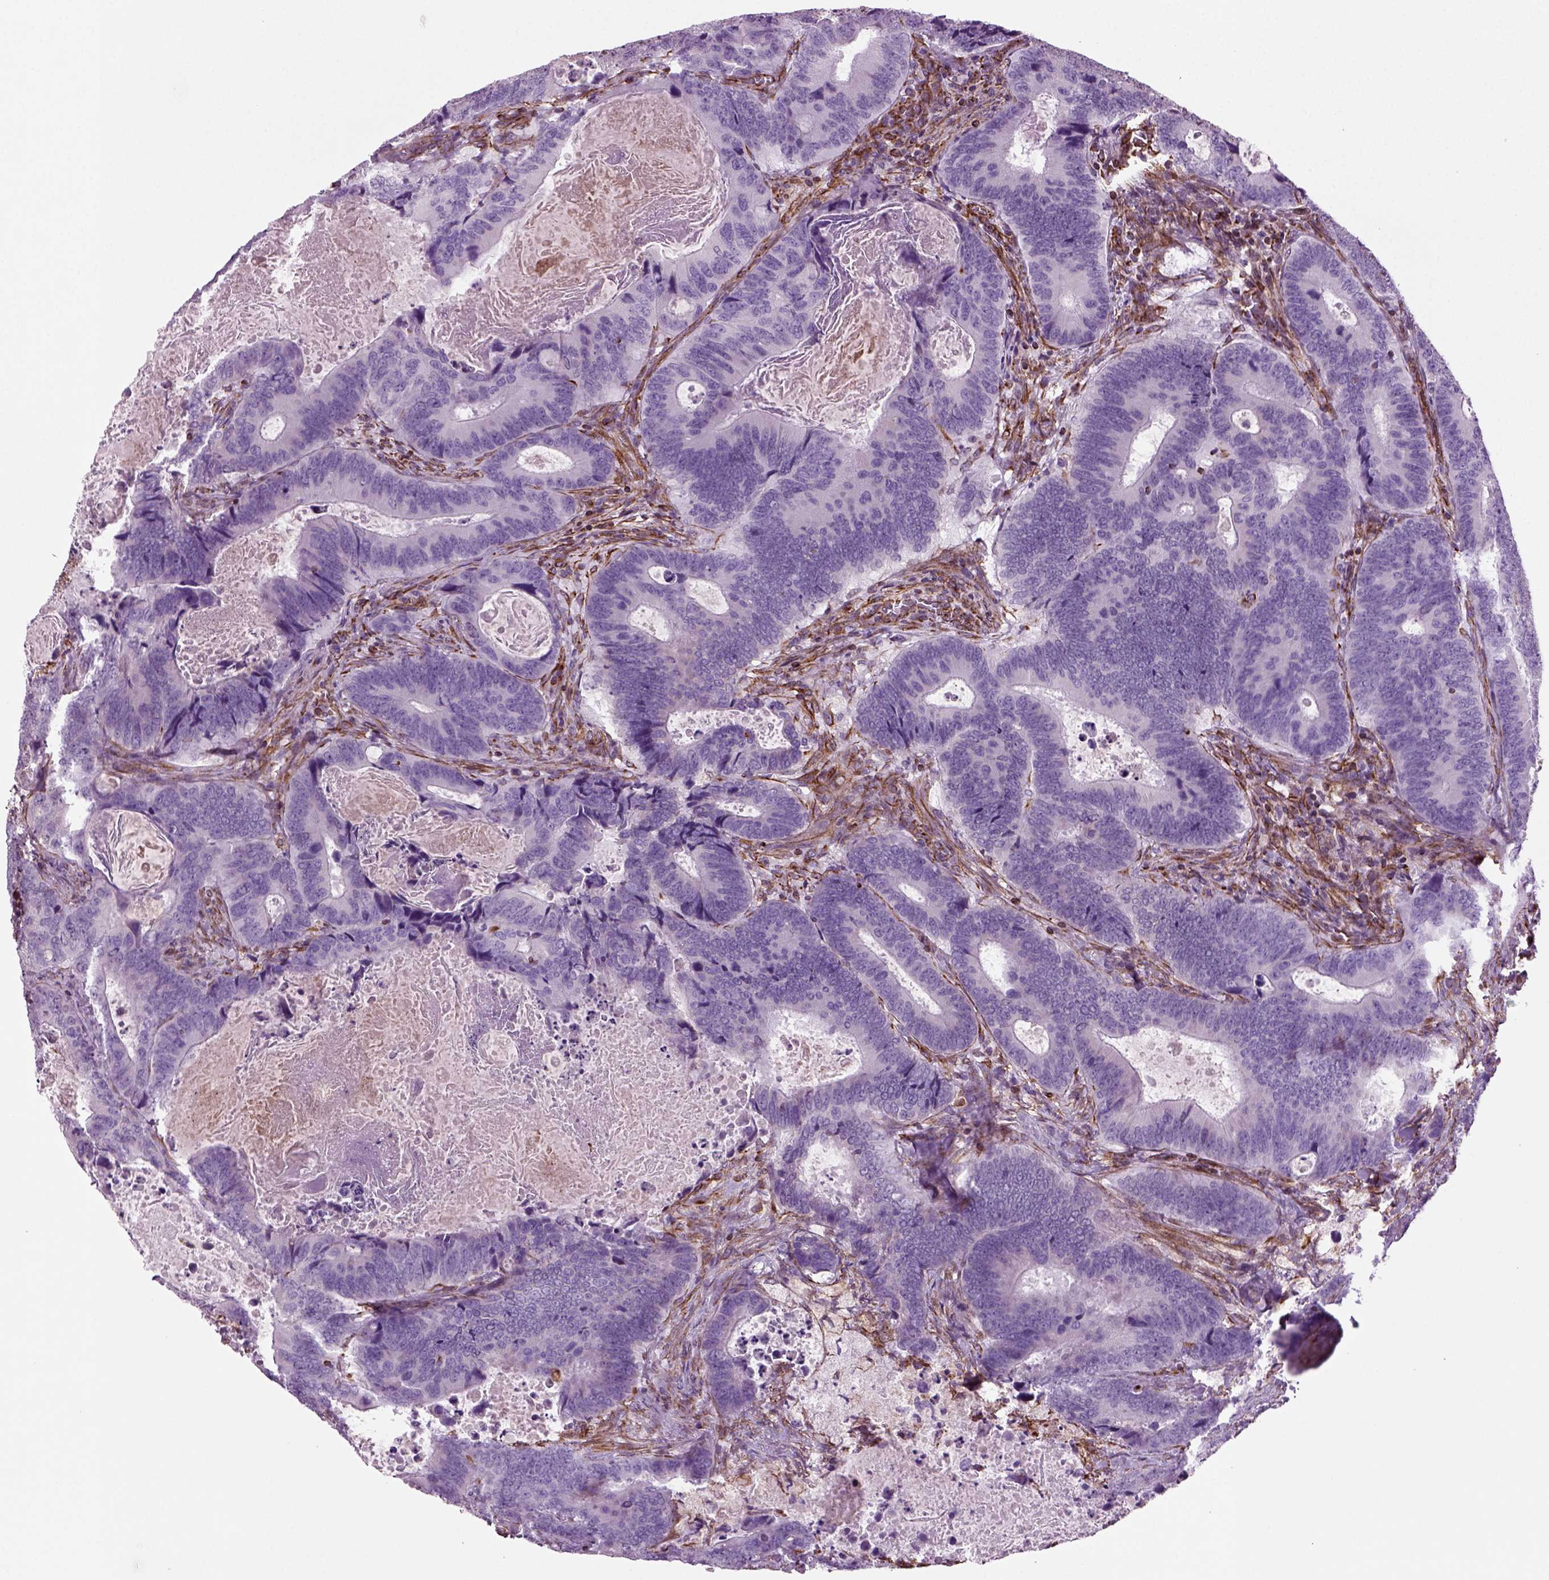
{"staining": {"intensity": "negative", "quantity": "none", "location": "none"}, "tissue": "colorectal cancer", "cell_type": "Tumor cells", "image_type": "cancer", "snomed": [{"axis": "morphology", "description": "Adenocarcinoma, NOS"}, {"axis": "topography", "description": "Colon"}], "caption": "High magnification brightfield microscopy of colorectal cancer stained with DAB (3,3'-diaminobenzidine) (brown) and counterstained with hematoxylin (blue): tumor cells show no significant positivity.", "gene": "ACER3", "patient": {"sex": "female", "age": 82}}